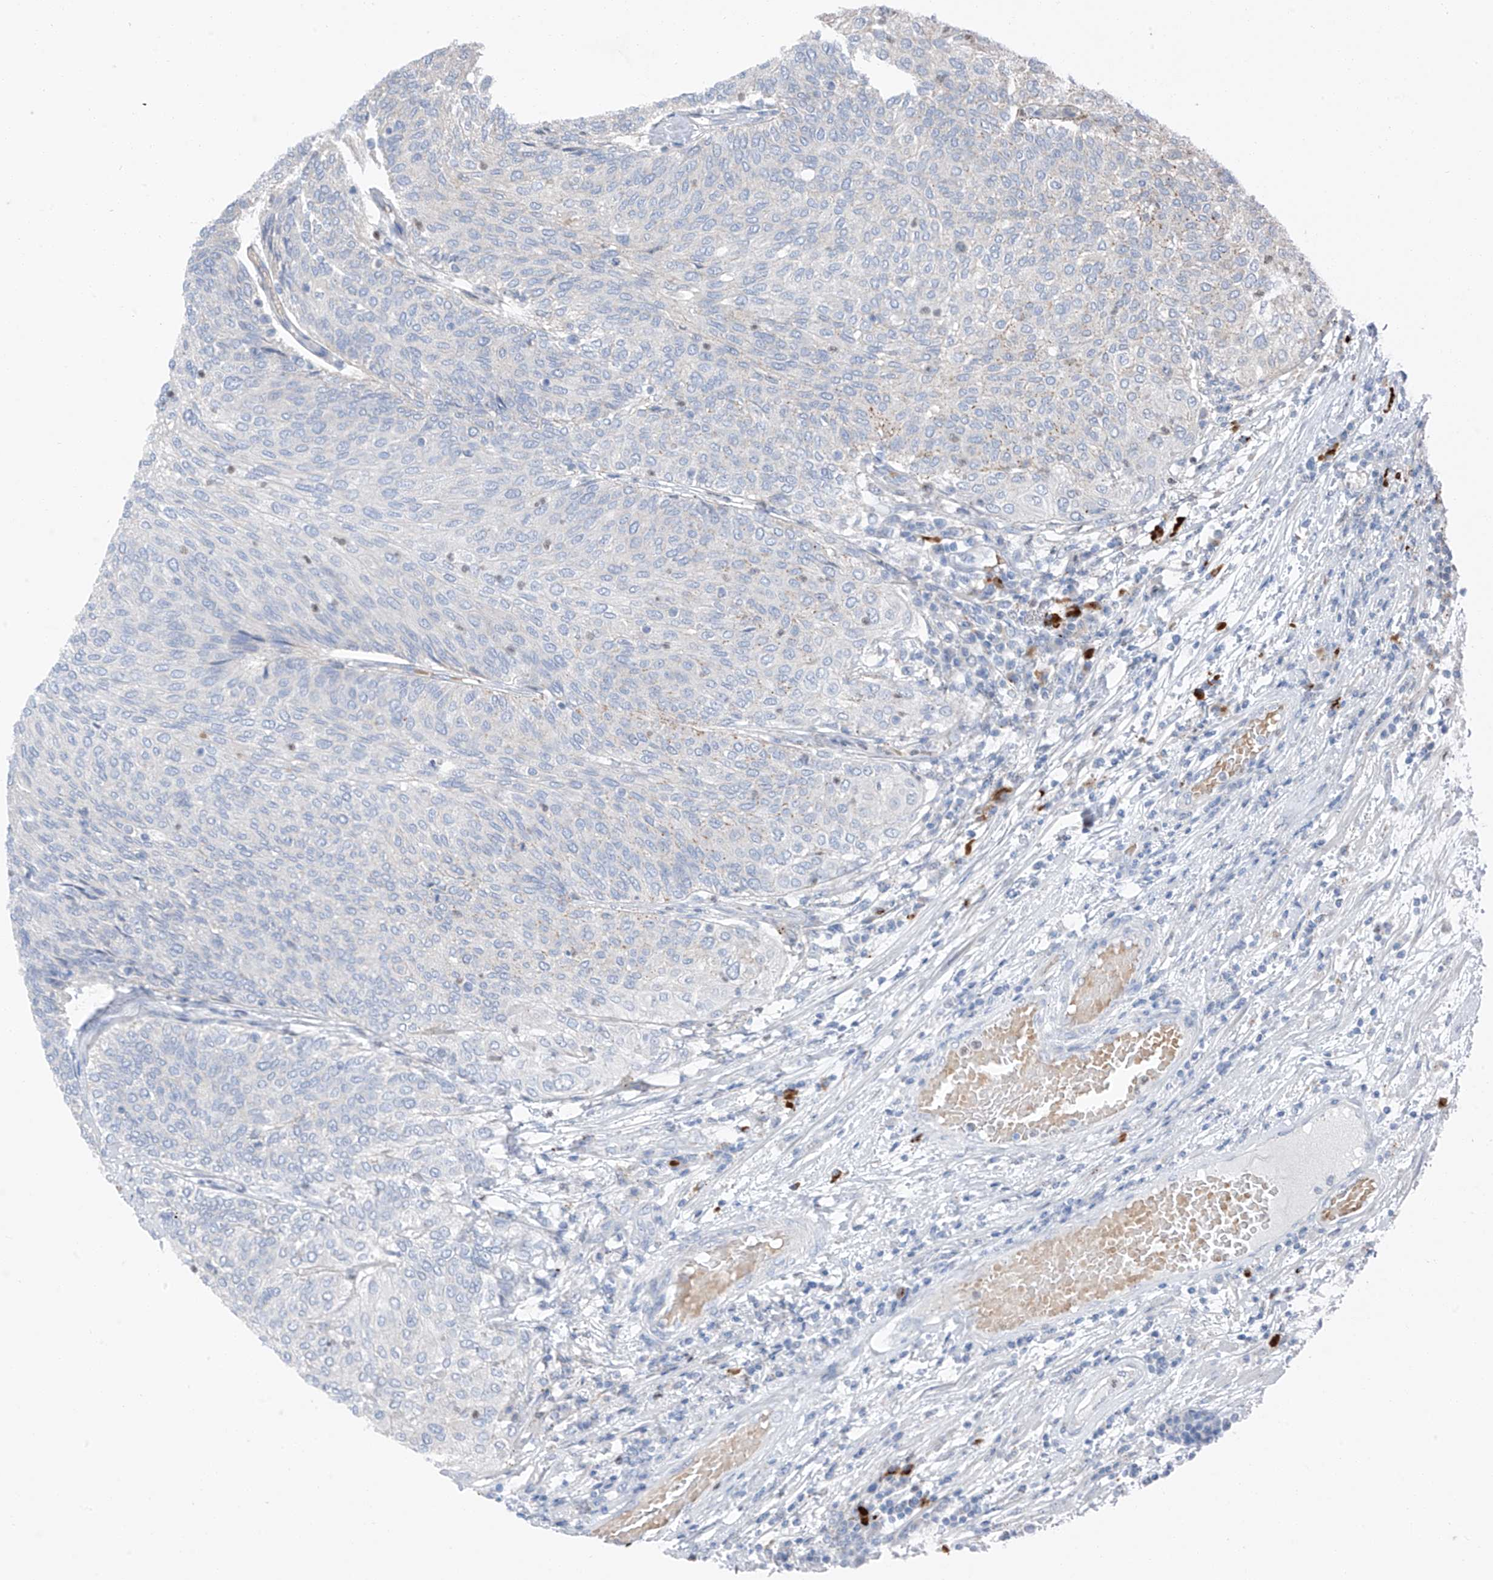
{"staining": {"intensity": "negative", "quantity": "none", "location": "none"}, "tissue": "urothelial cancer", "cell_type": "Tumor cells", "image_type": "cancer", "snomed": [{"axis": "morphology", "description": "Urothelial carcinoma, Low grade"}, {"axis": "topography", "description": "Urinary bladder"}], "caption": "This is an IHC photomicrograph of human low-grade urothelial carcinoma. There is no expression in tumor cells.", "gene": "CHMP2B", "patient": {"sex": "female", "age": 79}}